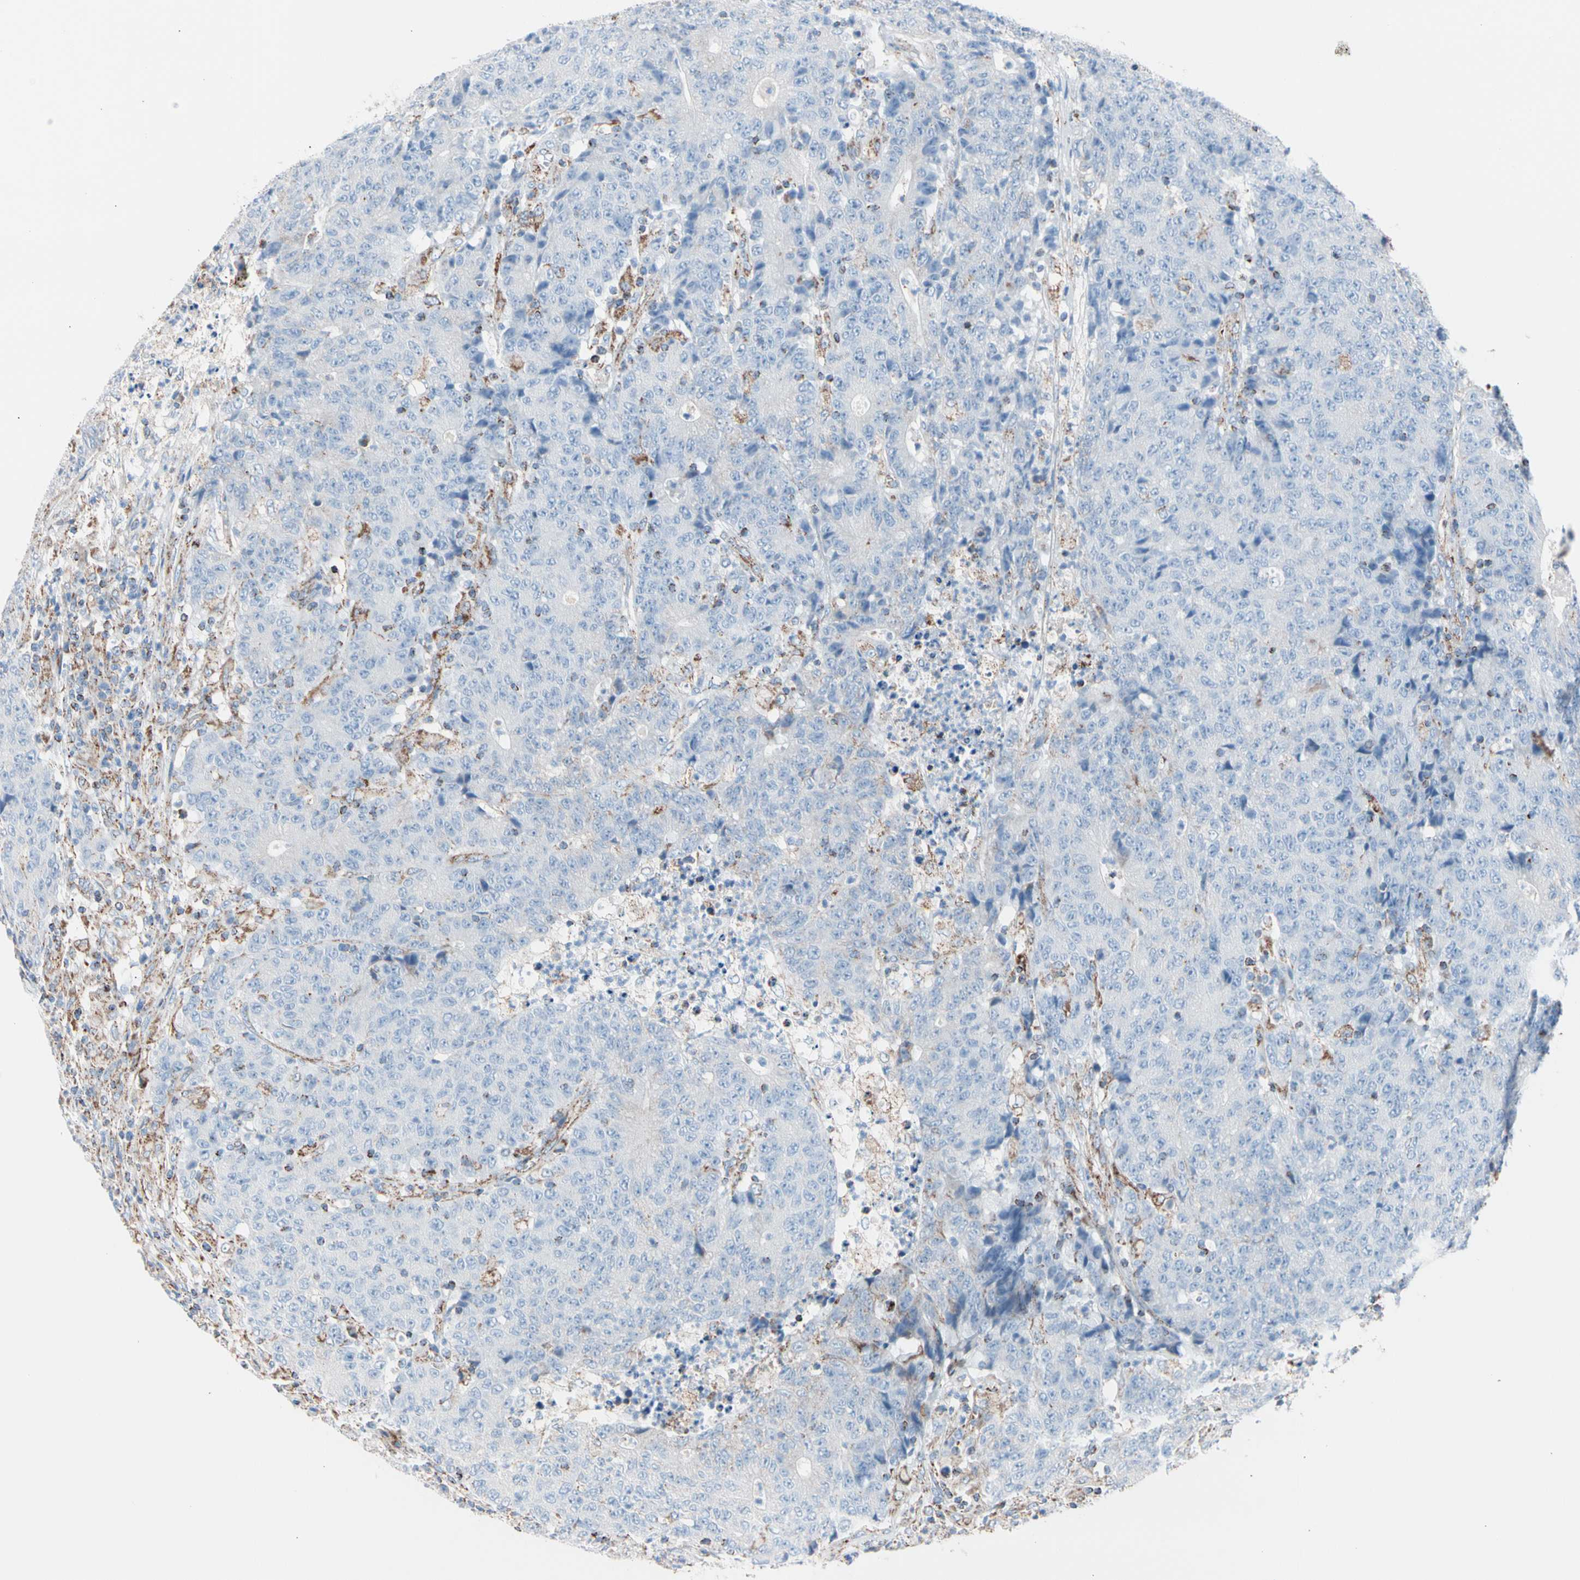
{"staining": {"intensity": "moderate", "quantity": "<25%", "location": "cytoplasmic/membranous"}, "tissue": "colorectal cancer", "cell_type": "Tumor cells", "image_type": "cancer", "snomed": [{"axis": "morphology", "description": "Normal tissue, NOS"}, {"axis": "morphology", "description": "Adenocarcinoma, NOS"}, {"axis": "topography", "description": "Colon"}], "caption": "Colorectal adenocarcinoma was stained to show a protein in brown. There is low levels of moderate cytoplasmic/membranous positivity in about <25% of tumor cells. Using DAB (brown) and hematoxylin (blue) stains, captured at high magnification using brightfield microscopy.", "gene": "HK1", "patient": {"sex": "female", "age": 75}}